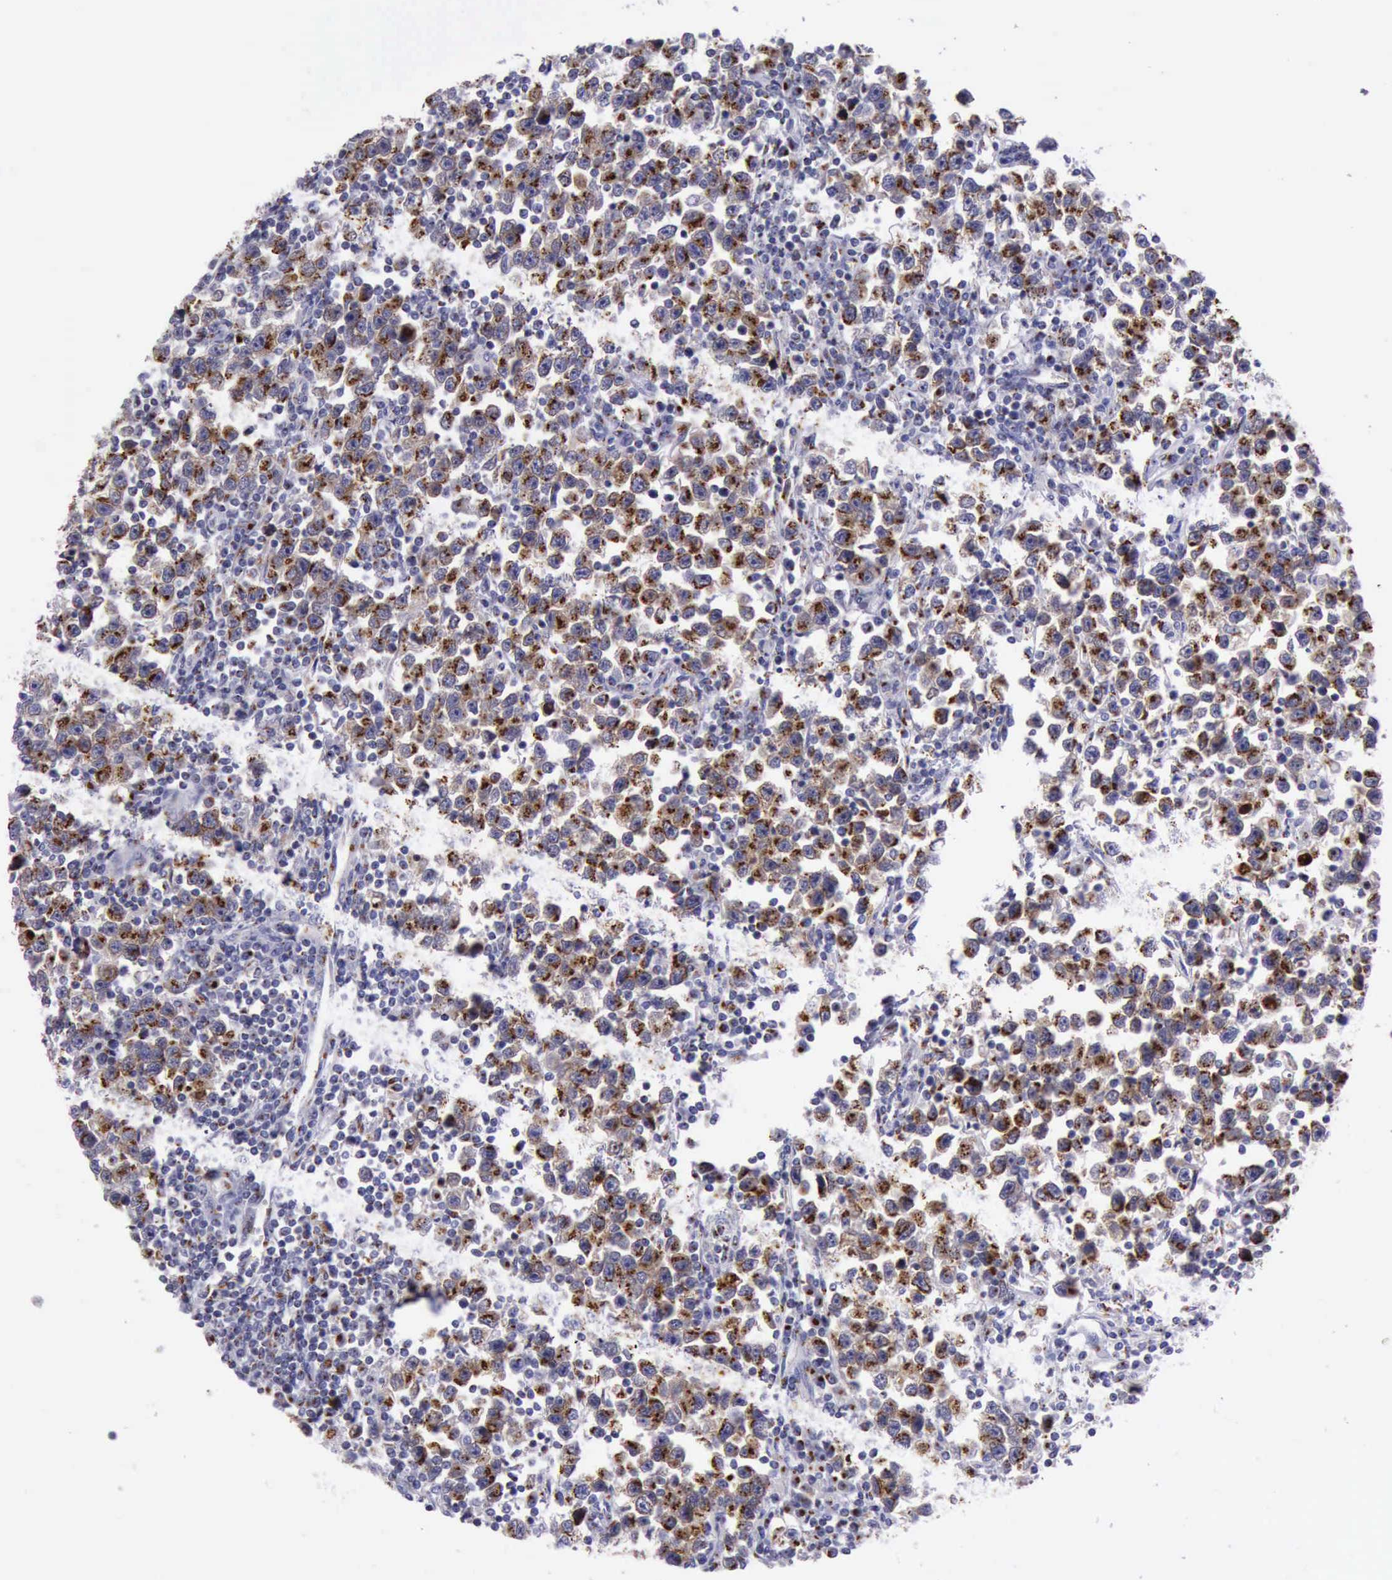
{"staining": {"intensity": "strong", "quantity": ">75%", "location": "cytoplasmic/membranous"}, "tissue": "testis cancer", "cell_type": "Tumor cells", "image_type": "cancer", "snomed": [{"axis": "morphology", "description": "Seminoma, NOS"}, {"axis": "topography", "description": "Testis"}], "caption": "Immunohistochemical staining of testis seminoma reveals high levels of strong cytoplasmic/membranous protein positivity in about >75% of tumor cells.", "gene": "GOLGA5", "patient": {"sex": "male", "age": 43}}